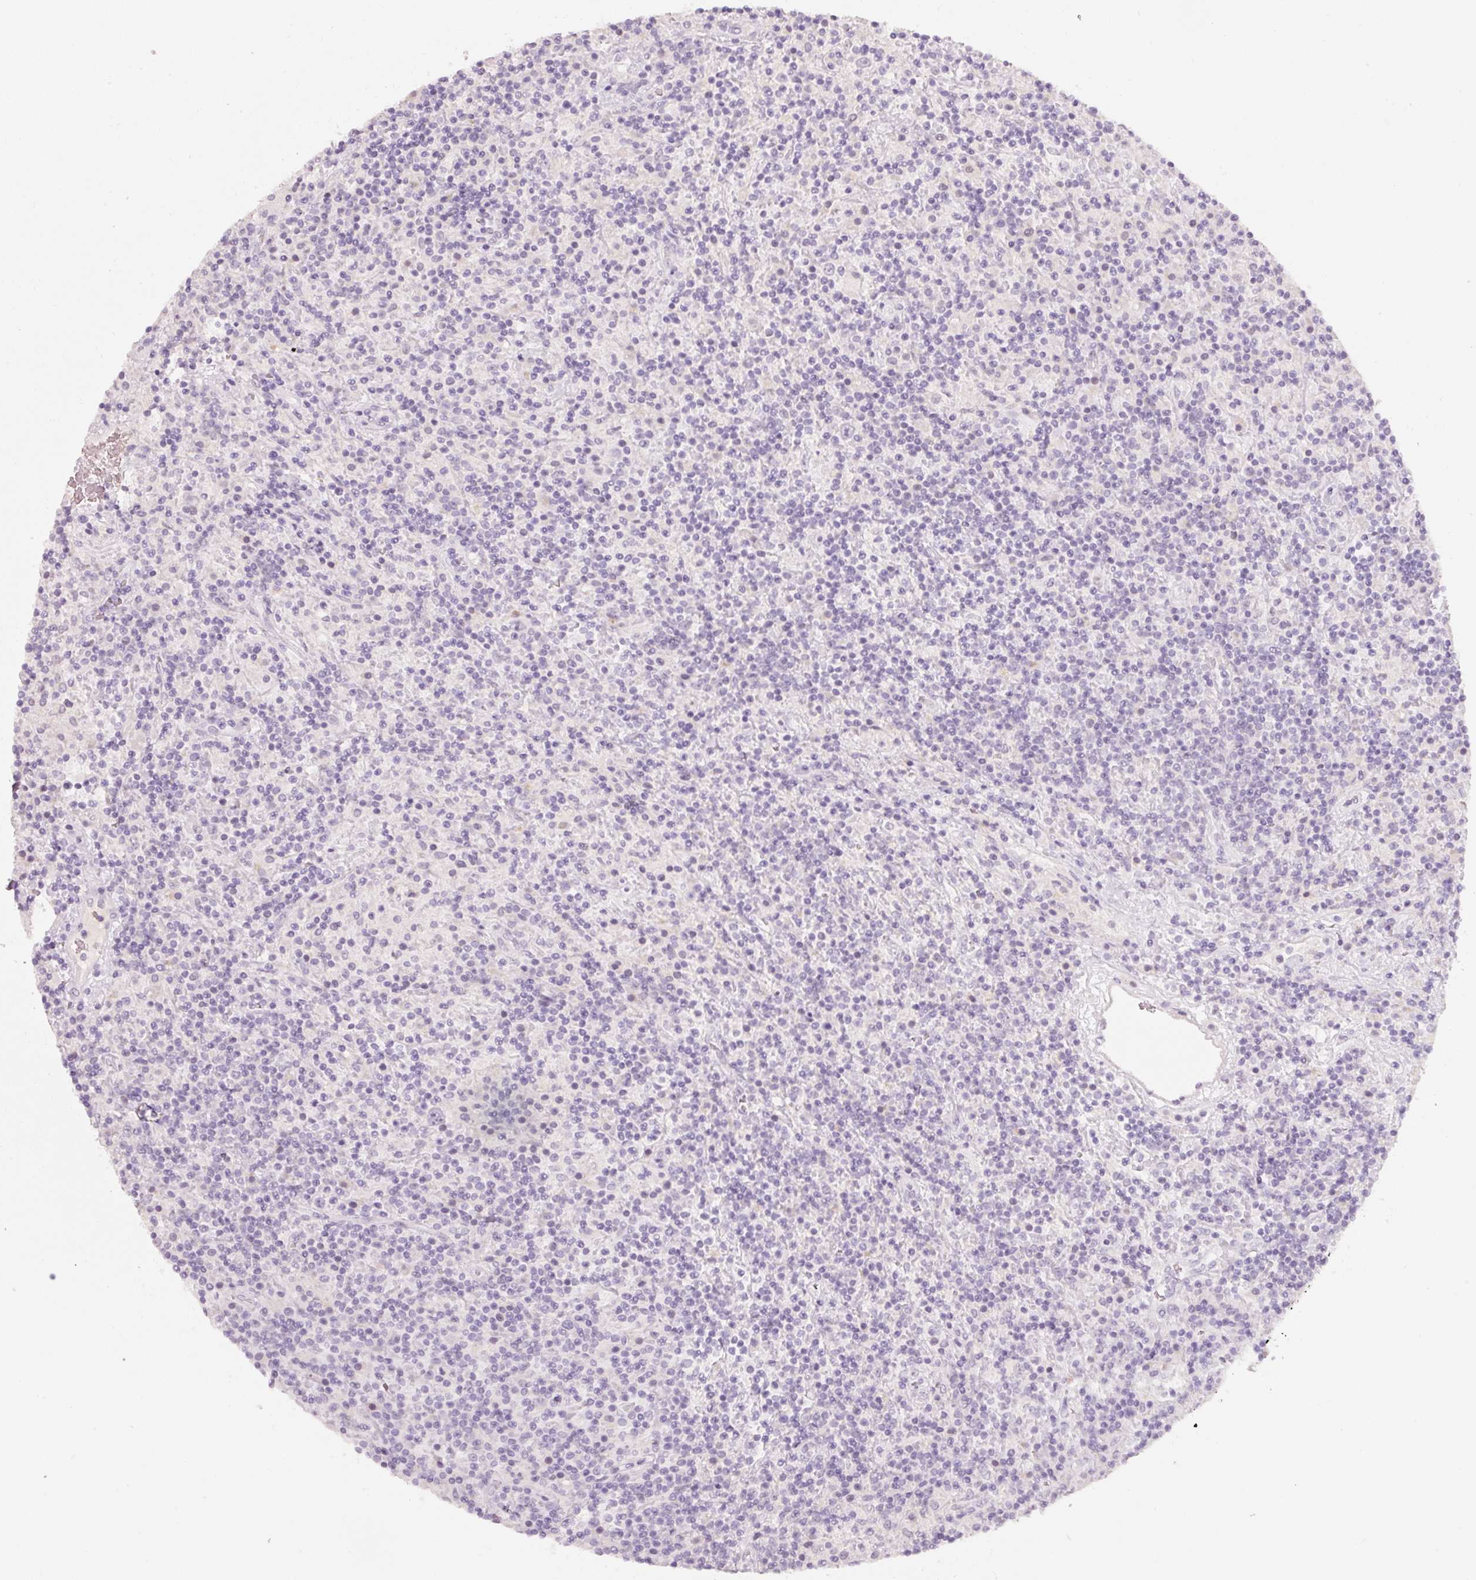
{"staining": {"intensity": "negative", "quantity": "none", "location": "none"}, "tissue": "lymphoma", "cell_type": "Tumor cells", "image_type": "cancer", "snomed": [{"axis": "morphology", "description": "Hodgkin's disease, NOS"}, {"axis": "topography", "description": "Lymph node"}], "caption": "Immunohistochemistry of lymphoma reveals no positivity in tumor cells.", "gene": "ENSG00000206549", "patient": {"sex": "male", "age": 70}}